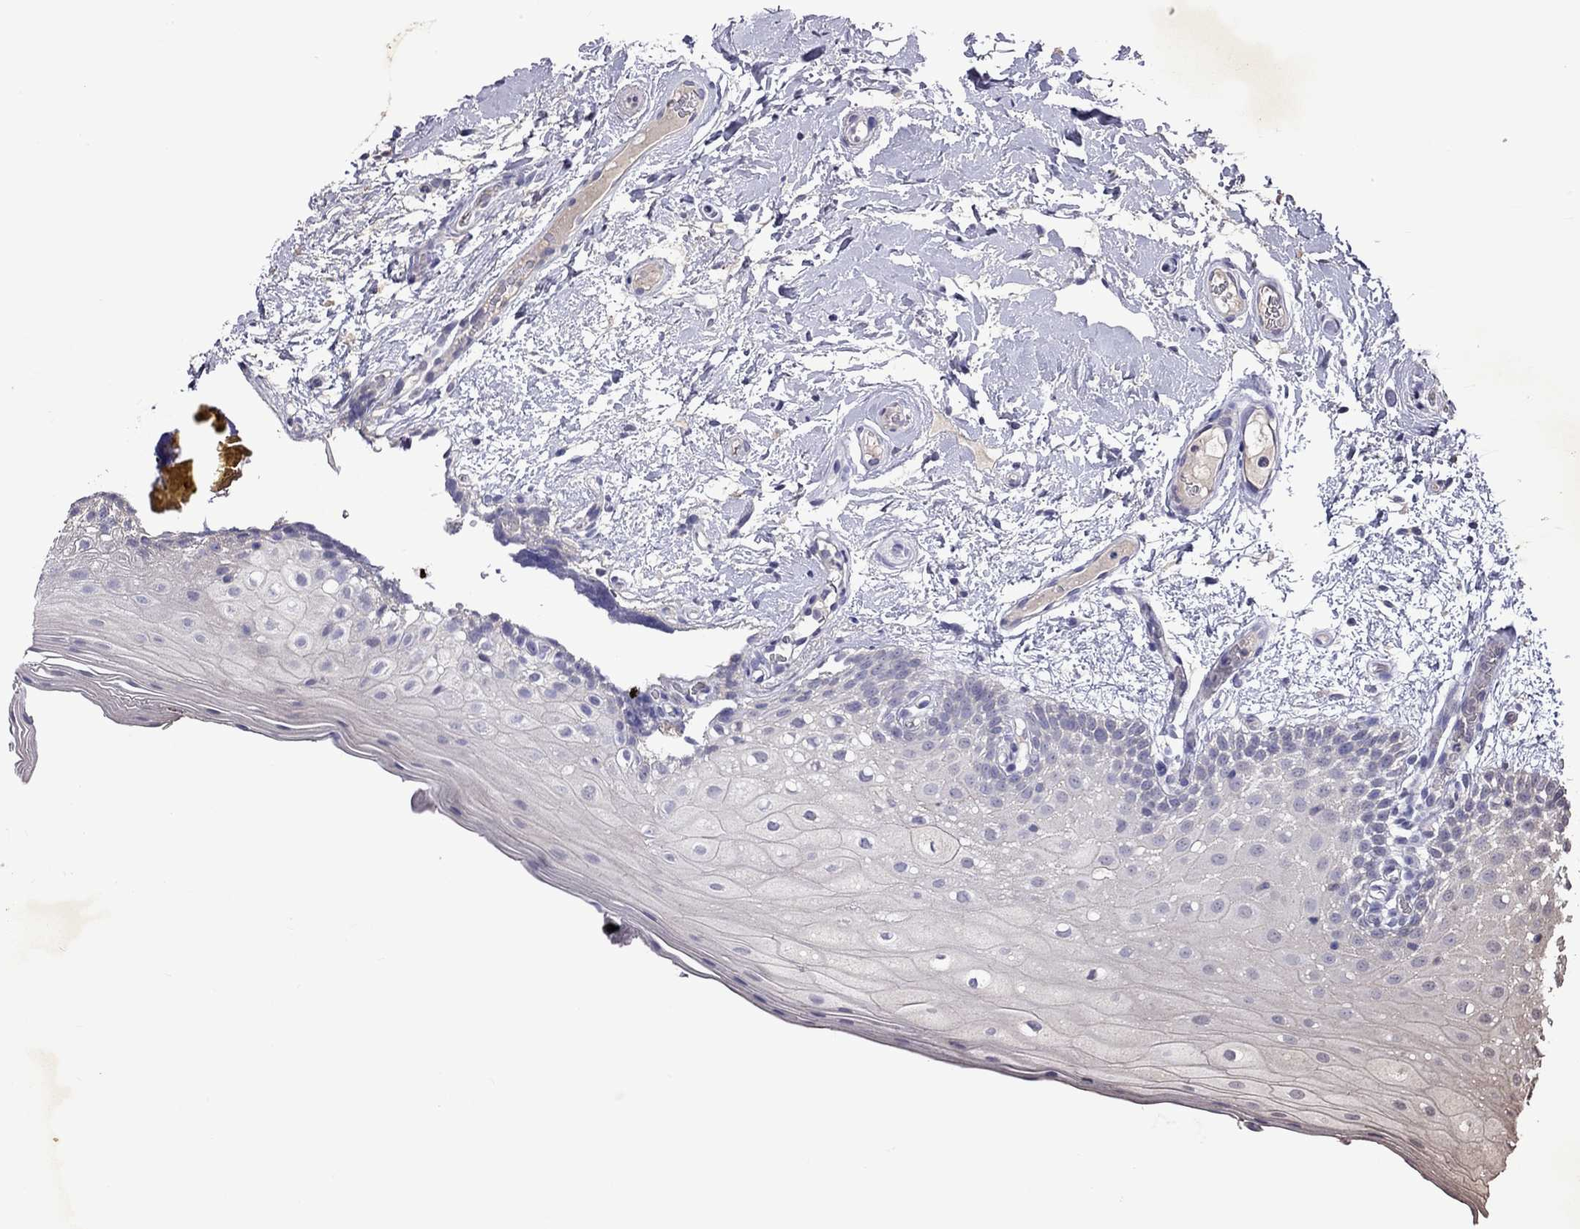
{"staining": {"intensity": "negative", "quantity": "none", "location": "none"}, "tissue": "oral mucosa", "cell_type": "Squamous epithelial cells", "image_type": "normal", "snomed": [{"axis": "morphology", "description": "Normal tissue, NOS"}, {"axis": "morphology", "description": "Squamous cell carcinoma, NOS"}, {"axis": "topography", "description": "Oral tissue"}, {"axis": "topography", "description": "Head-Neck"}], "caption": "A micrograph of oral mucosa stained for a protein demonstrates no brown staining in squamous epithelial cells. The staining was performed using DAB (3,3'-diaminobenzidine) to visualize the protein expression in brown, while the nuclei were stained in blue with hematoxylin (Magnification: 20x).", "gene": "RTP5", "patient": {"sex": "male", "age": 69}}